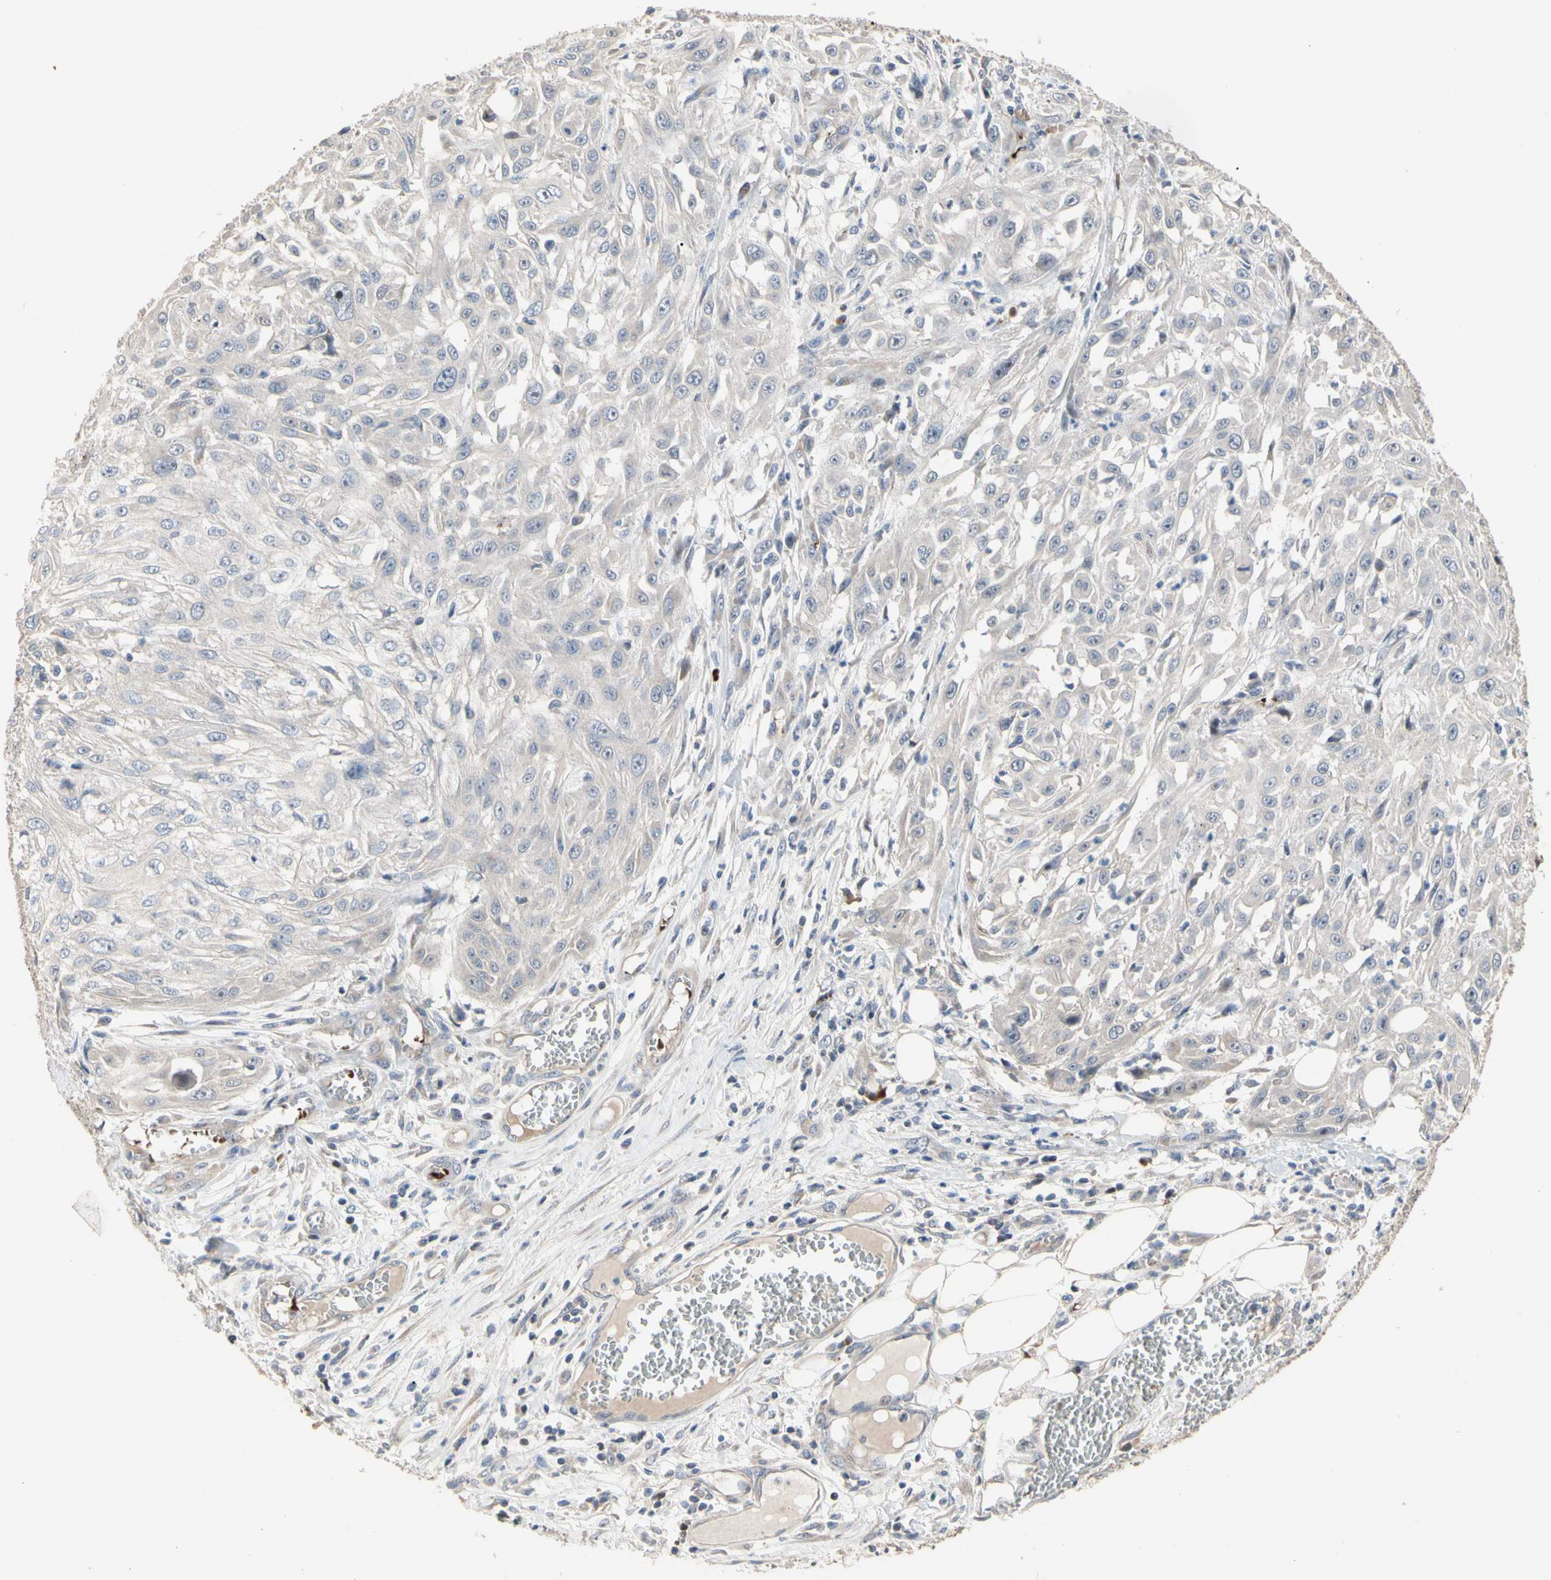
{"staining": {"intensity": "negative", "quantity": "none", "location": "none"}, "tissue": "skin cancer", "cell_type": "Tumor cells", "image_type": "cancer", "snomed": [{"axis": "morphology", "description": "Squamous cell carcinoma, NOS"}, {"axis": "topography", "description": "Skin"}], "caption": "This is an IHC histopathology image of squamous cell carcinoma (skin). There is no expression in tumor cells.", "gene": "HMGCR", "patient": {"sex": "male", "age": 75}}